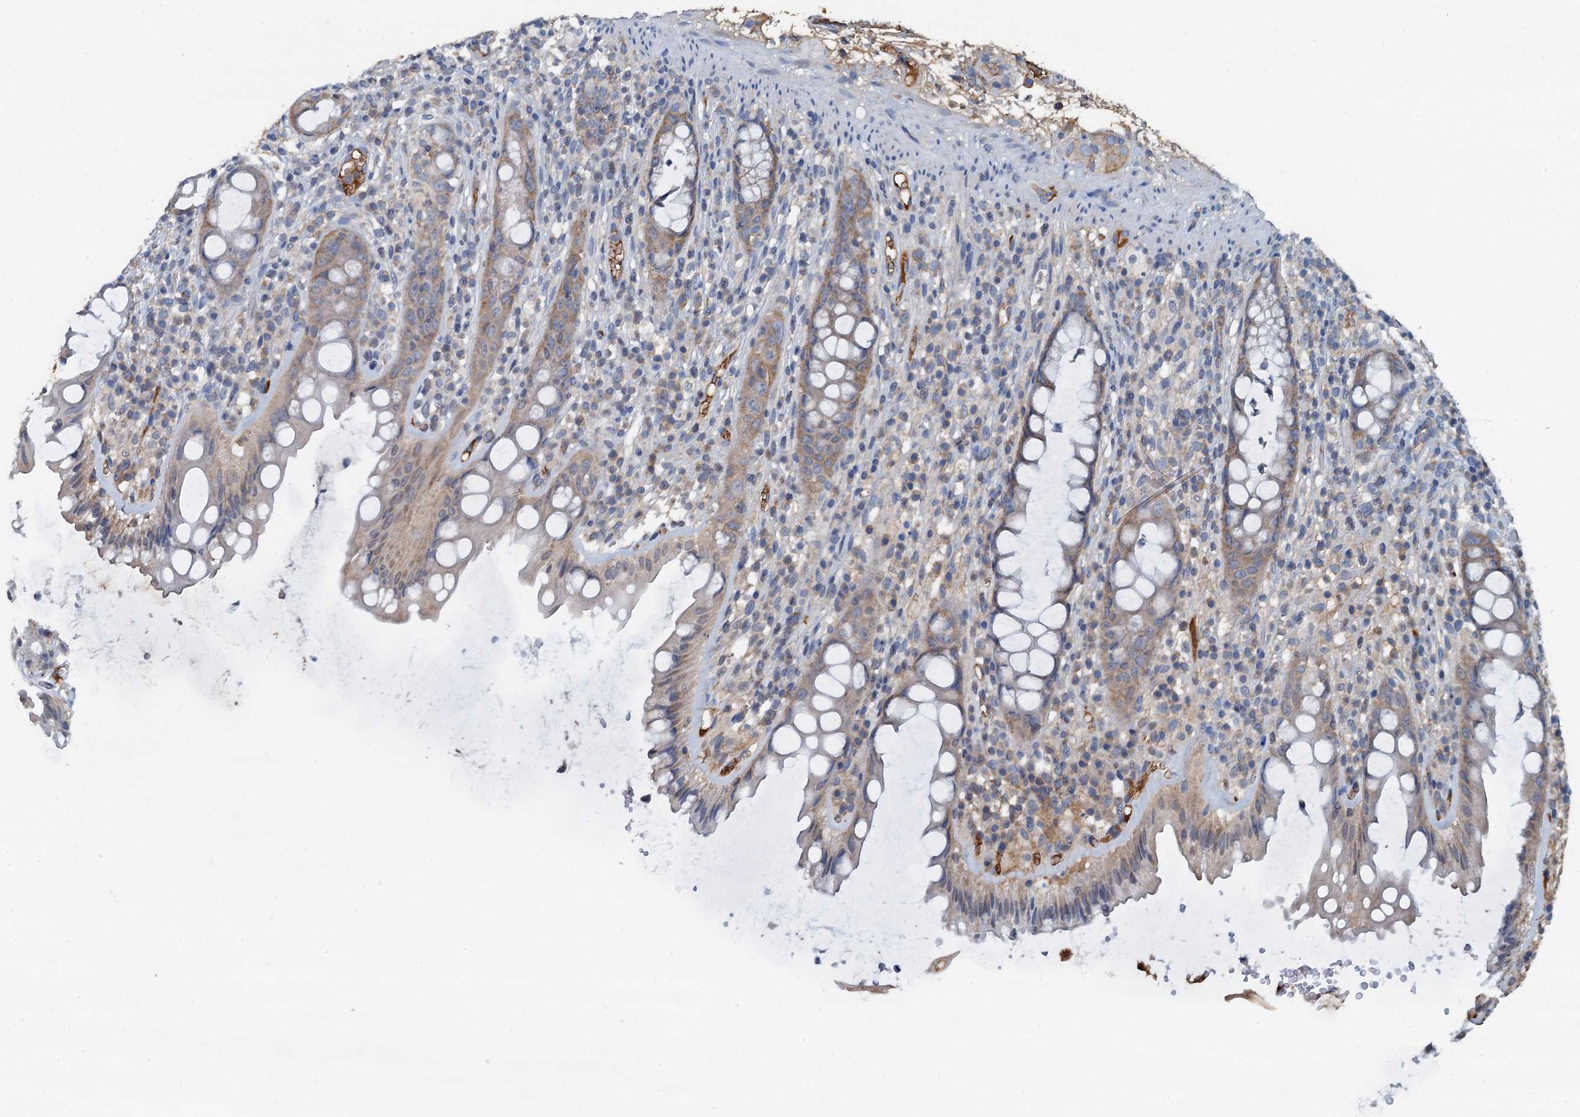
{"staining": {"intensity": "weak", "quantity": "25%-75%", "location": "cytoplasmic/membranous"}, "tissue": "rectum", "cell_type": "Glandular cells", "image_type": "normal", "snomed": [{"axis": "morphology", "description": "Normal tissue, NOS"}, {"axis": "topography", "description": "Rectum"}], "caption": "Brown immunohistochemical staining in benign rectum shows weak cytoplasmic/membranous expression in about 25%-75% of glandular cells. The protein is shown in brown color, while the nuclei are stained blue.", "gene": "LSM14B", "patient": {"sex": "female", "age": 57}}